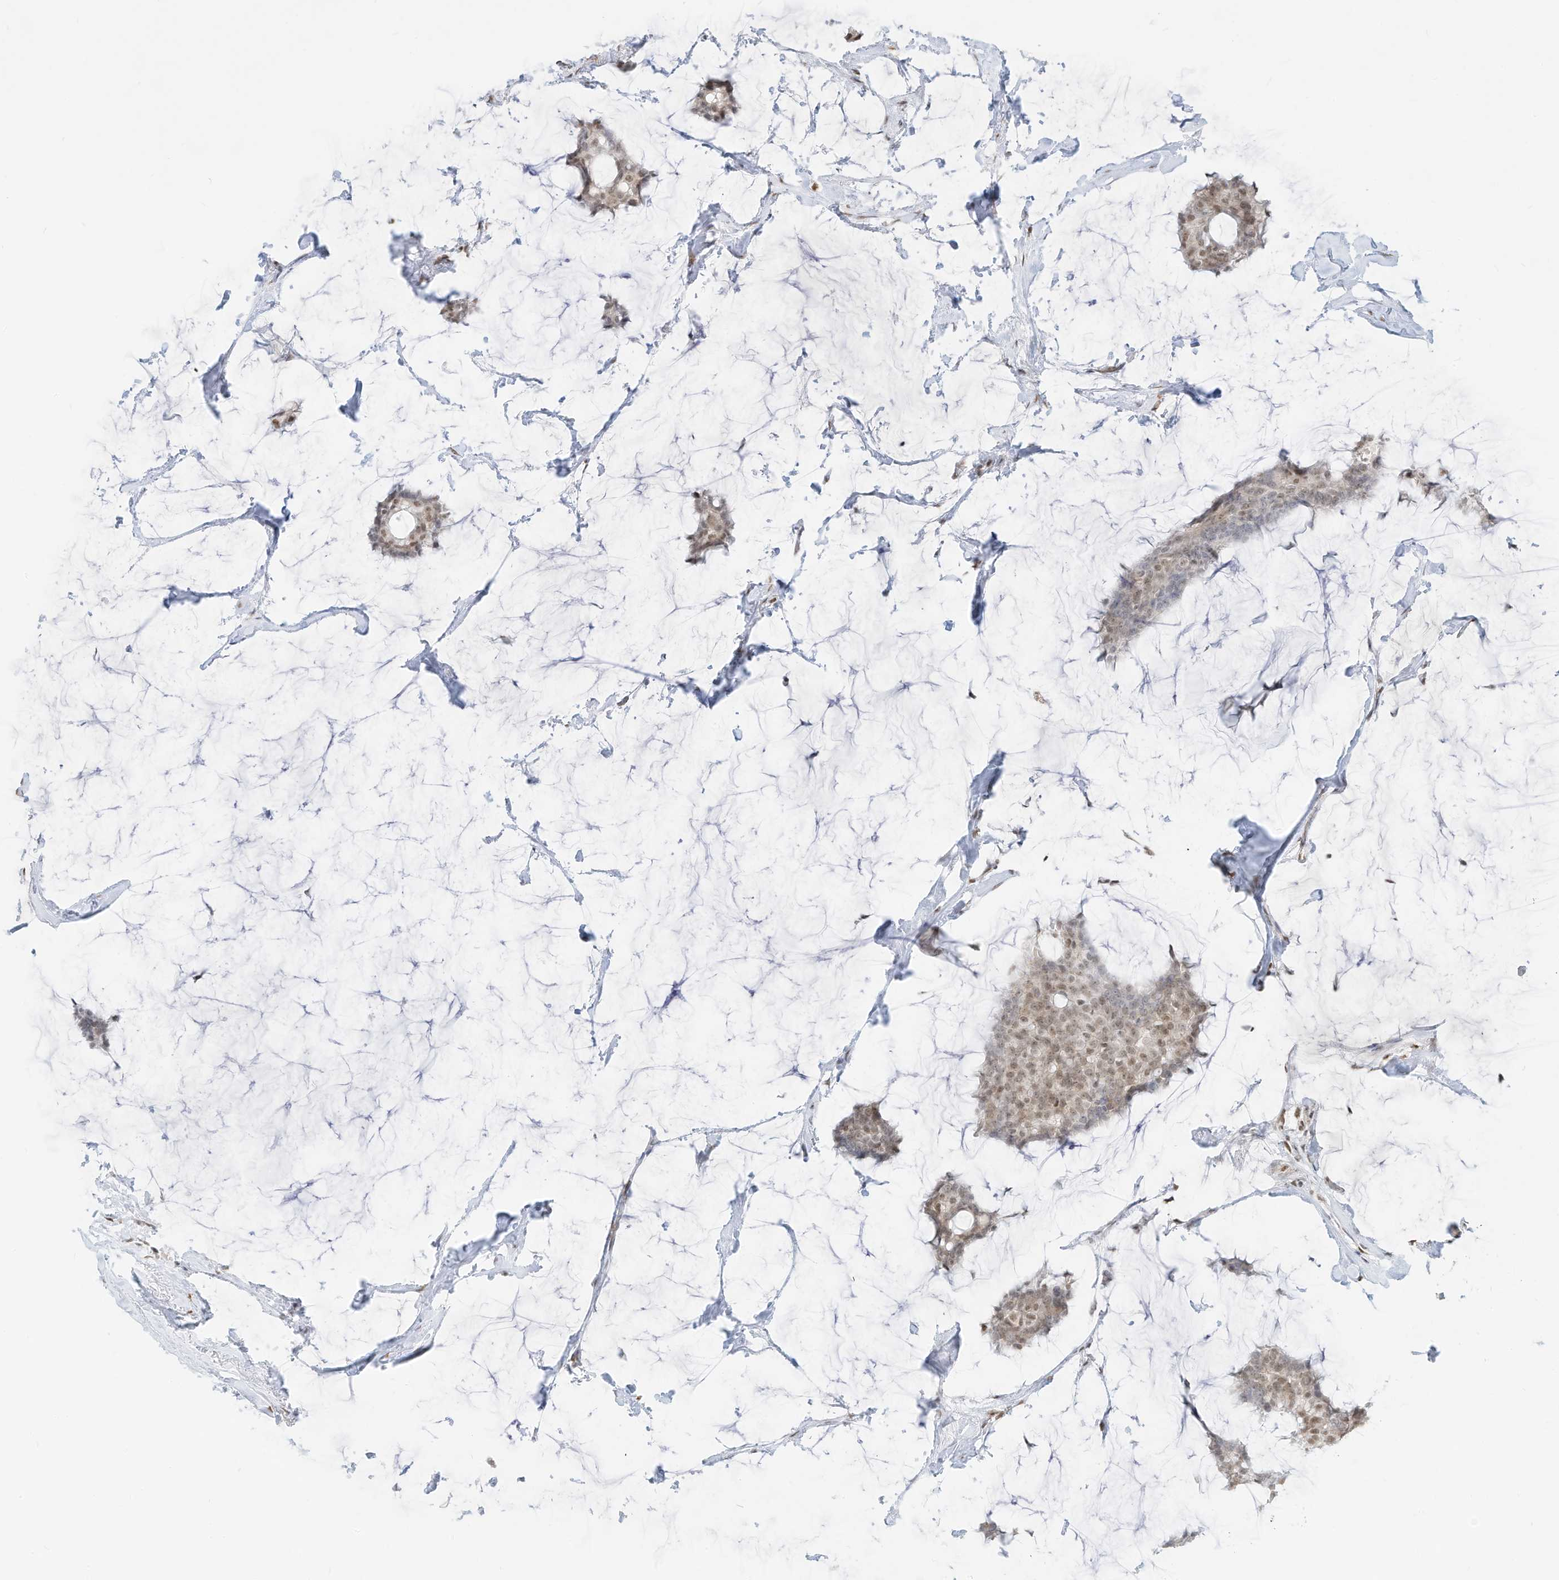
{"staining": {"intensity": "weak", "quantity": ">75%", "location": "nuclear"}, "tissue": "breast cancer", "cell_type": "Tumor cells", "image_type": "cancer", "snomed": [{"axis": "morphology", "description": "Duct carcinoma"}, {"axis": "topography", "description": "Breast"}], "caption": "A histopathology image of breast infiltrating ductal carcinoma stained for a protein exhibits weak nuclear brown staining in tumor cells.", "gene": "NHSL1", "patient": {"sex": "female", "age": 93}}